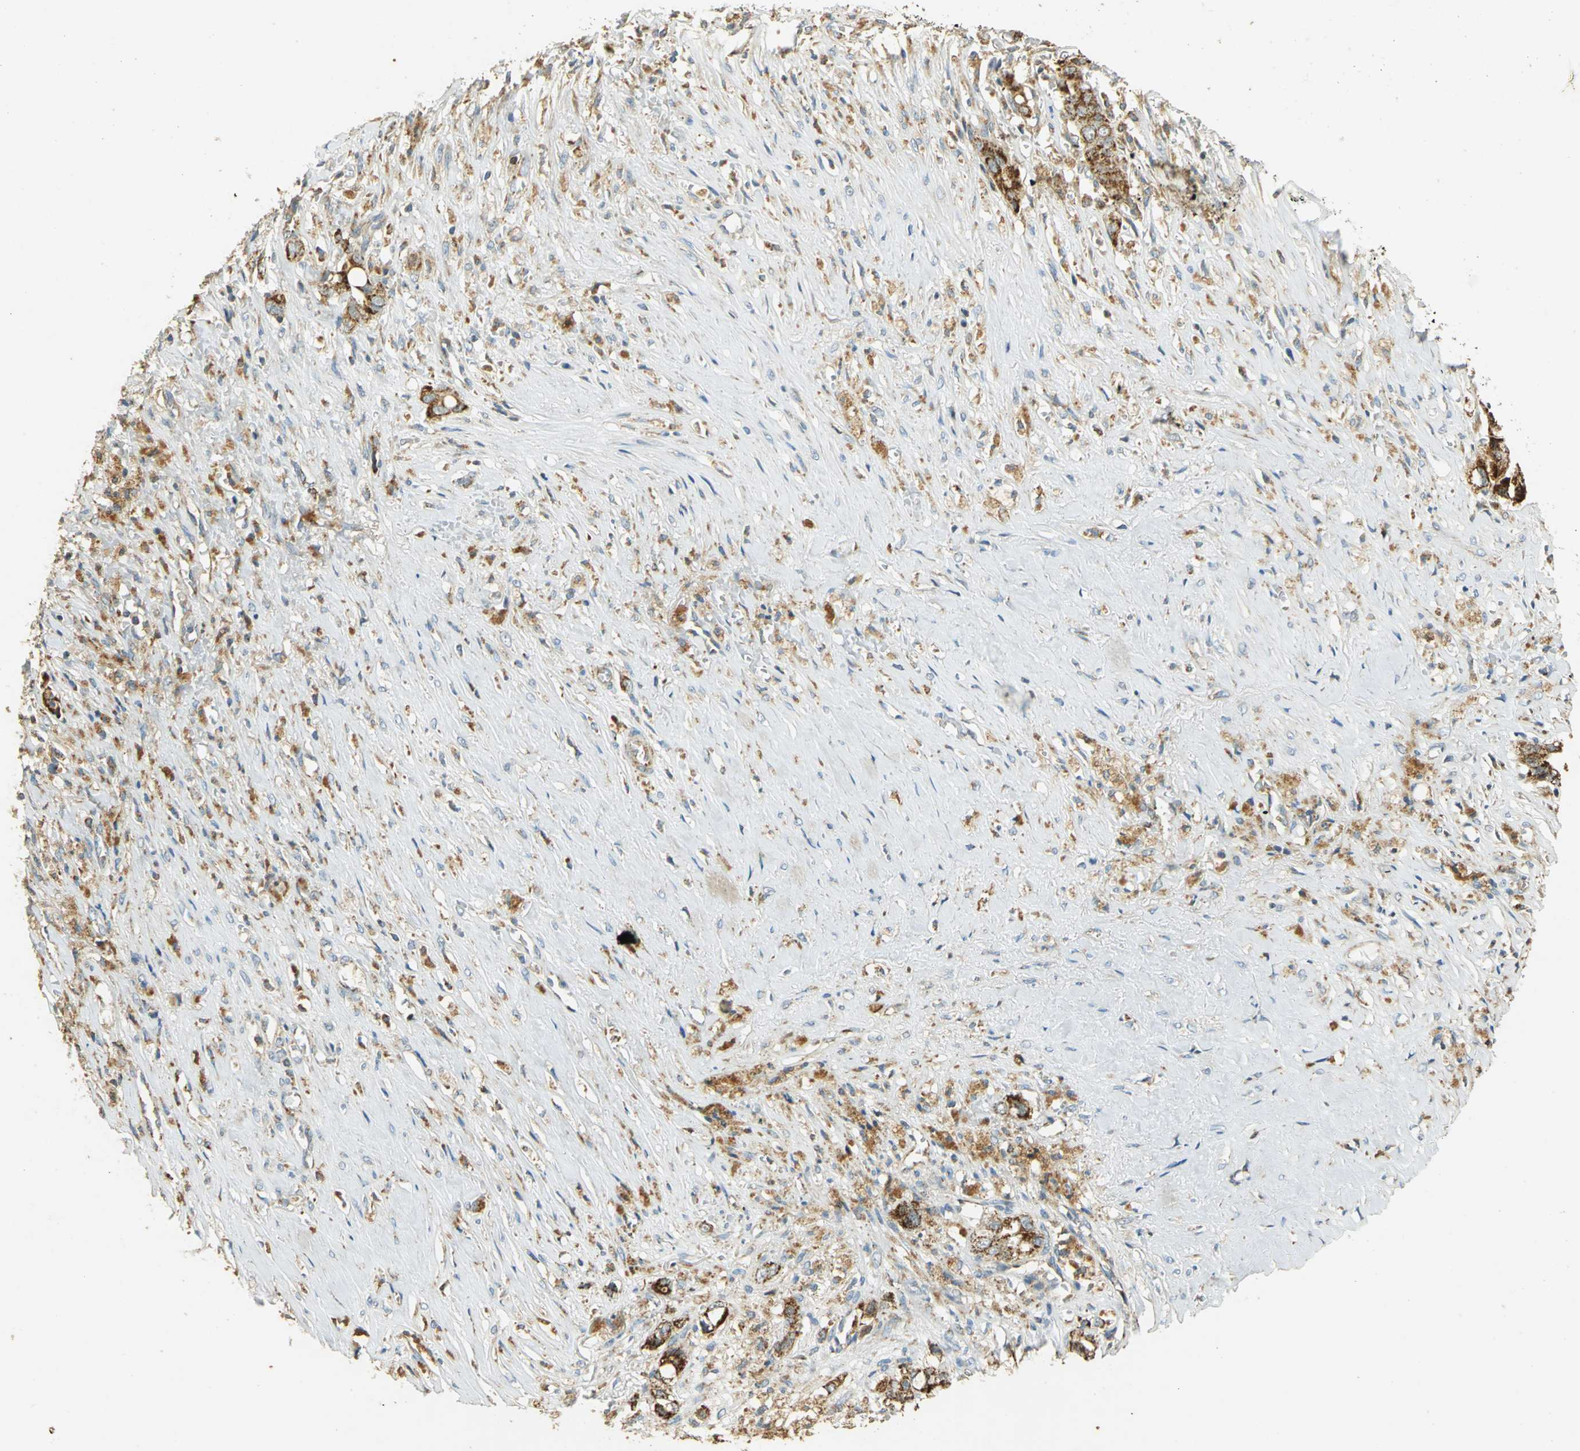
{"staining": {"intensity": "moderate", "quantity": ">75%", "location": "cytoplasmic/membranous"}, "tissue": "liver cancer", "cell_type": "Tumor cells", "image_type": "cancer", "snomed": [{"axis": "morphology", "description": "Cholangiocarcinoma"}, {"axis": "topography", "description": "Liver"}], "caption": "The photomicrograph shows immunohistochemical staining of cholangiocarcinoma (liver). There is moderate cytoplasmic/membranous expression is present in about >75% of tumor cells.", "gene": "HDHD5", "patient": {"sex": "female", "age": 70}}